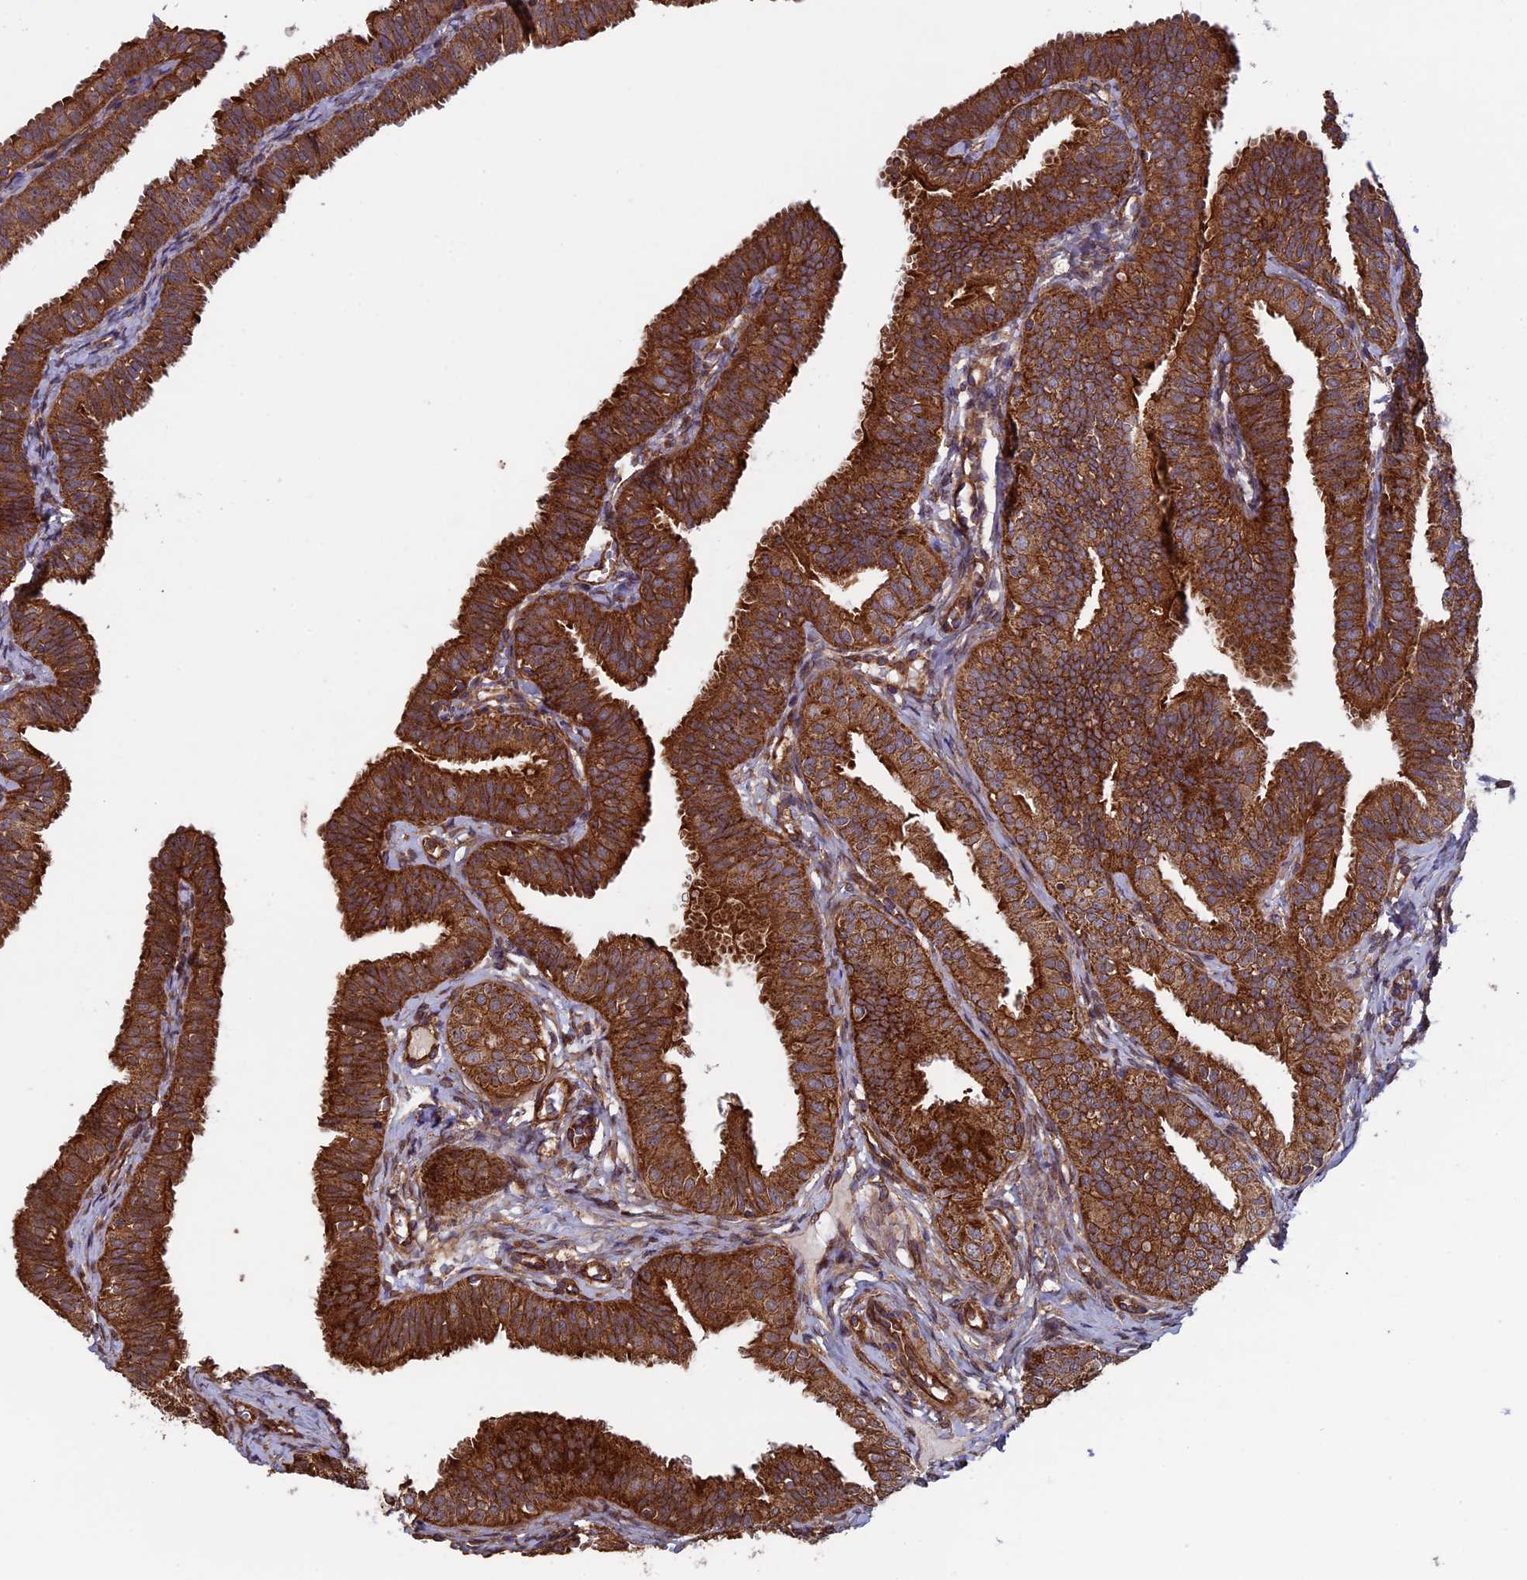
{"staining": {"intensity": "strong", "quantity": ">75%", "location": "cytoplasmic/membranous"}, "tissue": "fallopian tube", "cell_type": "Glandular cells", "image_type": "normal", "snomed": [{"axis": "morphology", "description": "Normal tissue, NOS"}, {"axis": "topography", "description": "Fallopian tube"}], "caption": "Brown immunohistochemical staining in normal fallopian tube demonstrates strong cytoplasmic/membranous expression in approximately >75% of glandular cells. Immunohistochemistry (ihc) stains the protein in brown and the nuclei are stained blue.", "gene": "CCDC8", "patient": {"sex": "female", "age": 35}}